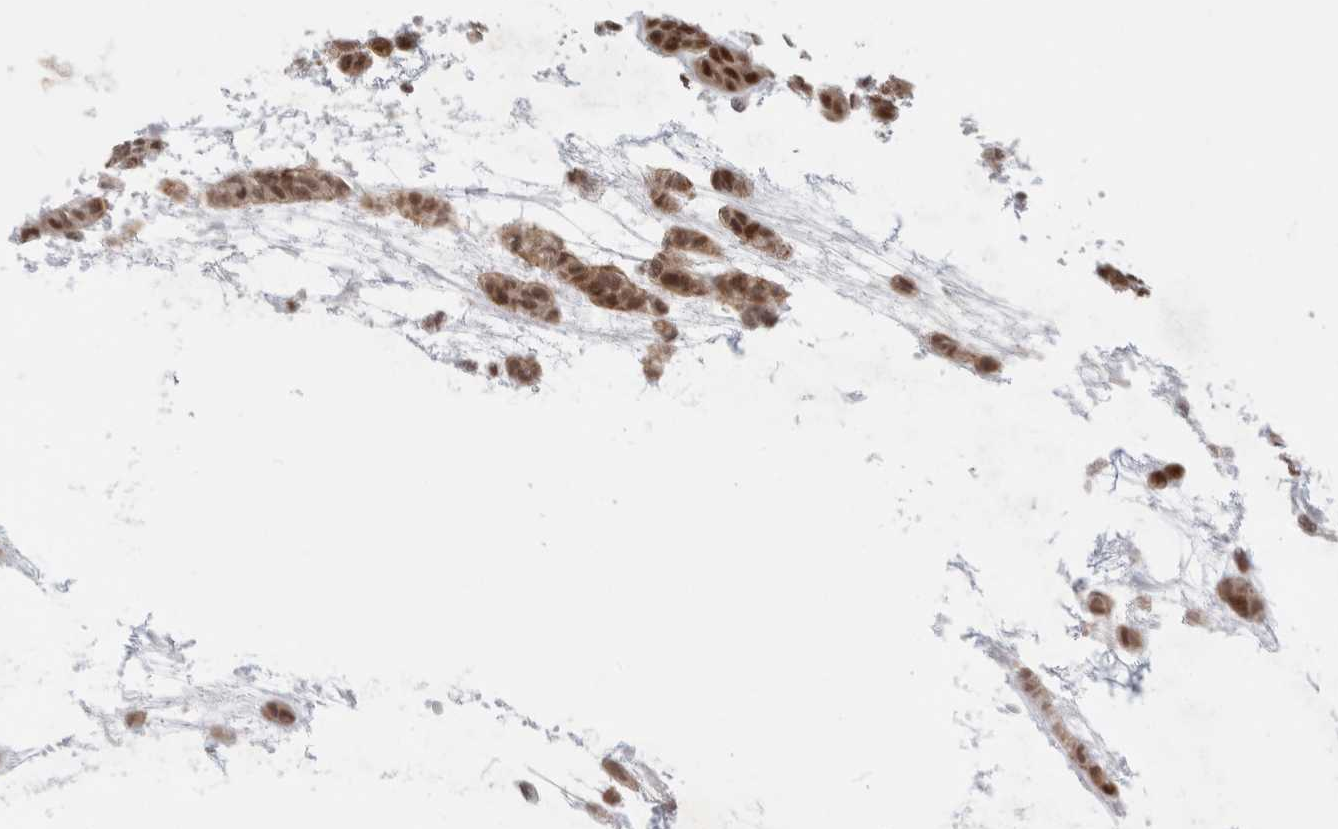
{"staining": {"intensity": "strong", "quantity": ">75%", "location": "nuclear"}, "tissue": "head and neck cancer", "cell_type": "Tumor cells", "image_type": "cancer", "snomed": [{"axis": "morphology", "description": "Adenocarcinoma, NOS"}, {"axis": "morphology", "description": "Adenoma, NOS"}, {"axis": "topography", "description": "Head-Neck"}], "caption": "Head and neck cancer (adenocarcinoma) was stained to show a protein in brown. There is high levels of strong nuclear positivity in approximately >75% of tumor cells.", "gene": "GPATCH2", "patient": {"sex": "female", "age": 55}}